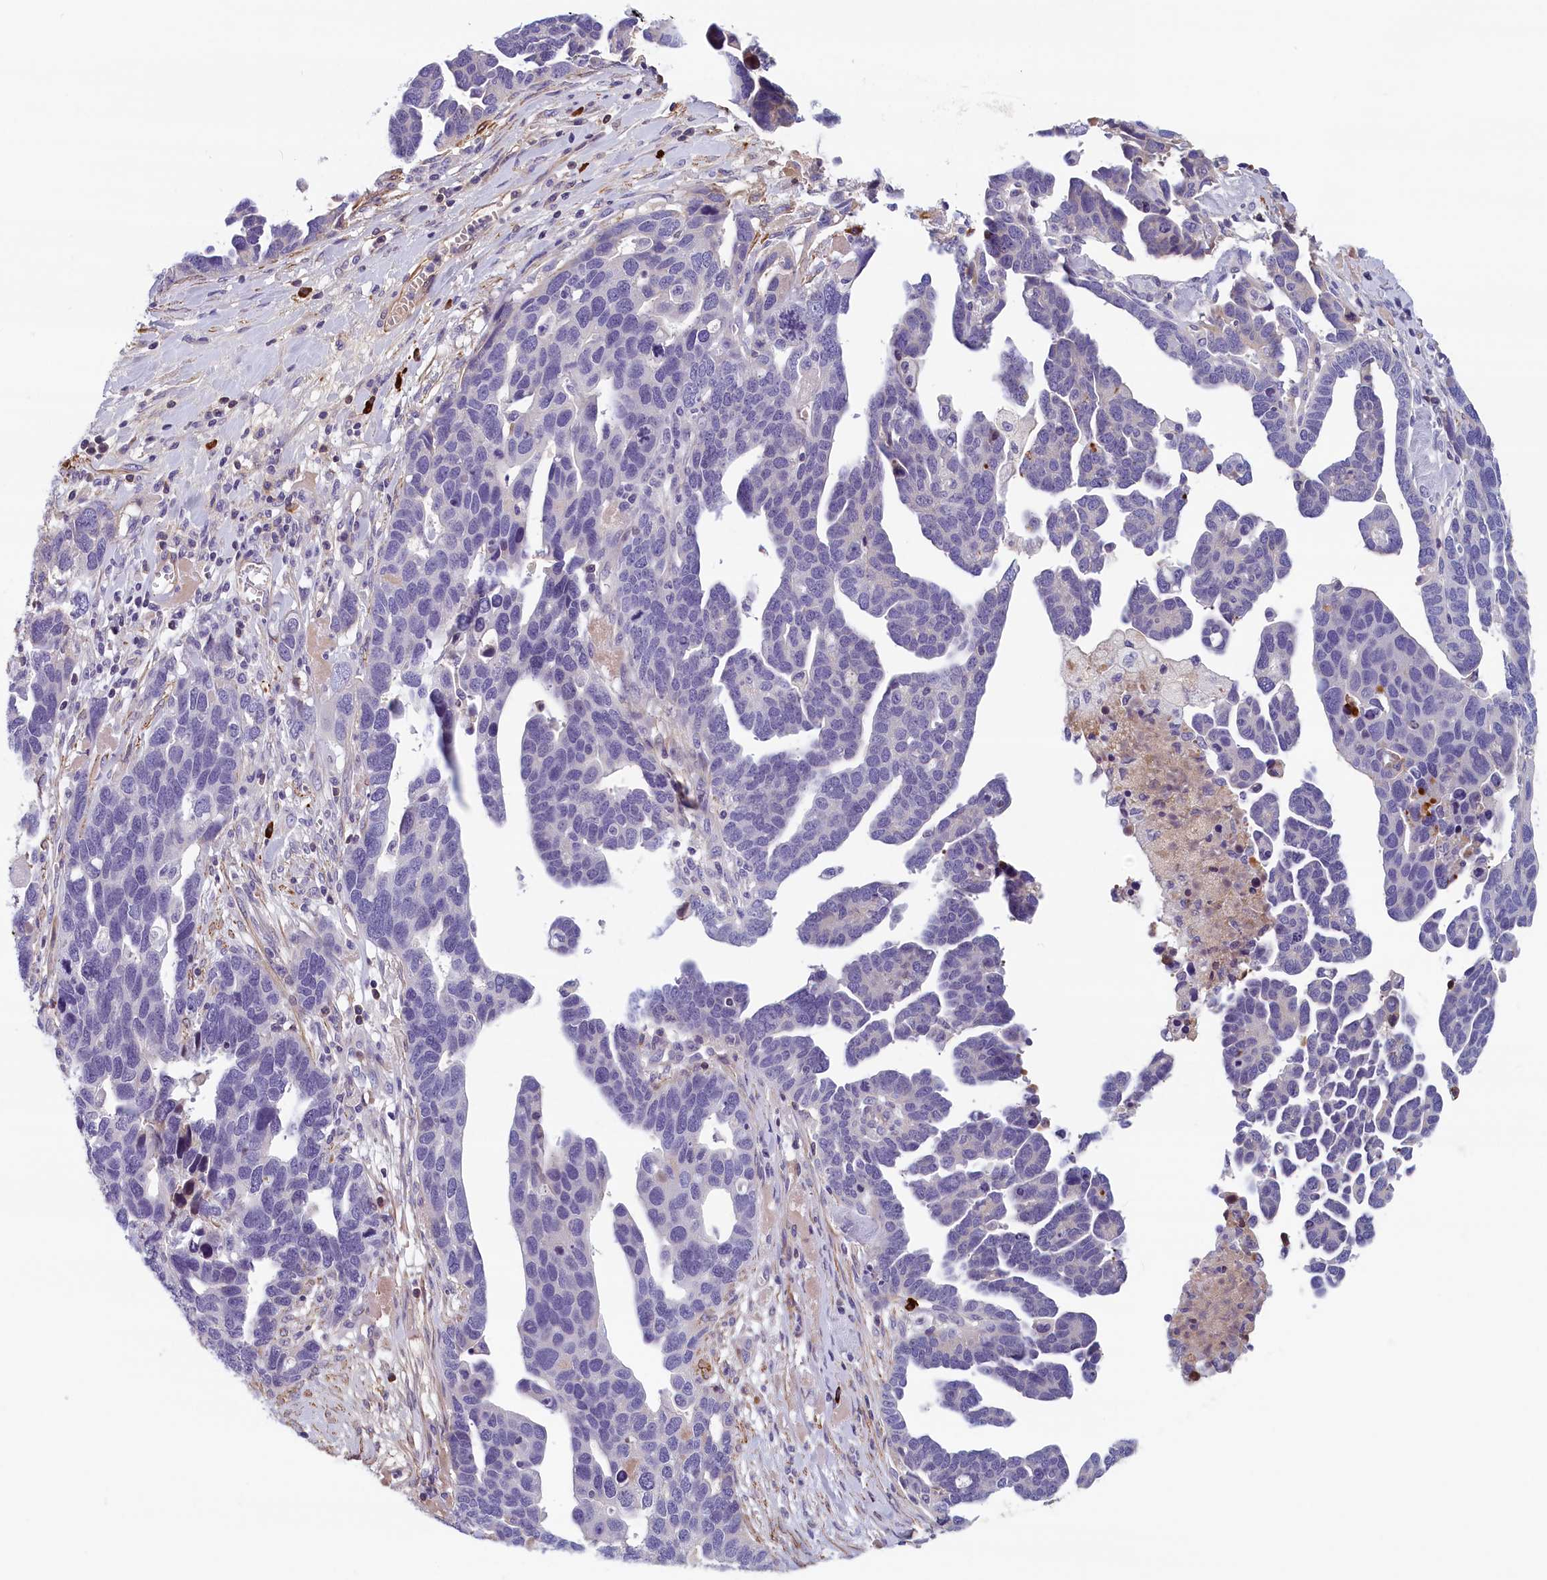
{"staining": {"intensity": "negative", "quantity": "none", "location": "none"}, "tissue": "ovarian cancer", "cell_type": "Tumor cells", "image_type": "cancer", "snomed": [{"axis": "morphology", "description": "Cystadenocarcinoma, serous, NOS"}, {"axis": "topography", "description": "Ovary"}], "caption": "Histopathology image shows no significant protein expression in tumor cells of ovarian cancer. (DAB immunohistochemistry (IHC), high magnification).", "gene": "BCL2L13", "patient": {"sex": "female", "age": 54}}